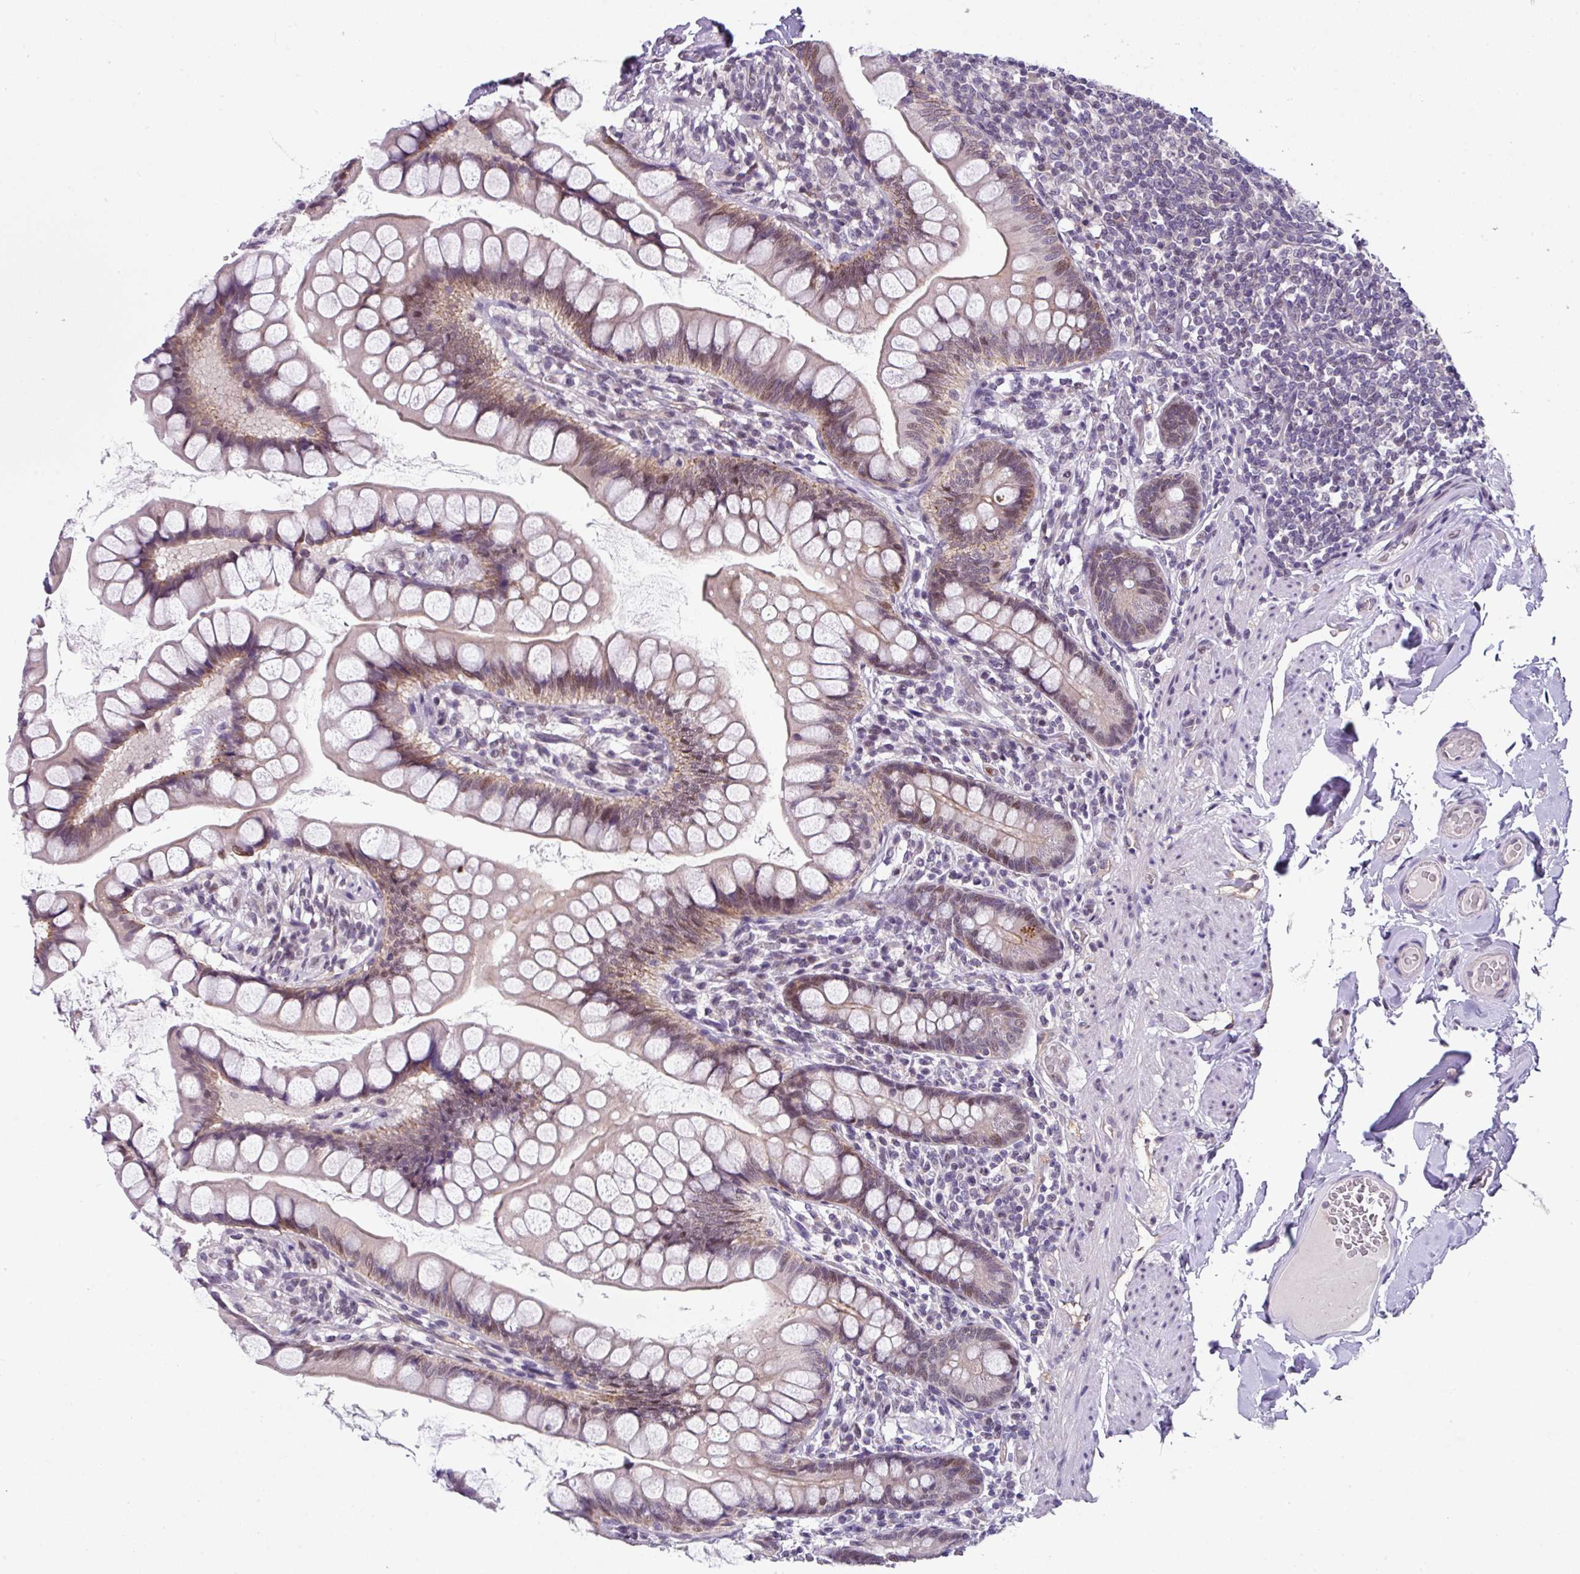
{"staining": {"intensity": "moderate", "quantity": "25%-75%", "location": "cytoplasmic/membranous,nuclear"}, "tissue": "small intestine", "cell_type": "Glandular cells", "image_type": "normal", "snomed": [{"axis": "morphology", "description": "Normal tissue, NOS"}, {"axis": "topography", "description": "Small intestine"}], "caption": "Small intestine stained for a protein demonstrates moderate cytoplasmic/membranous,nuclear positivity in glandular cells. (DAB IHC with brightfield microscopy, high magnification).", "gene": "ZFP3", "patient": {"sex": "male", "age": 70}}